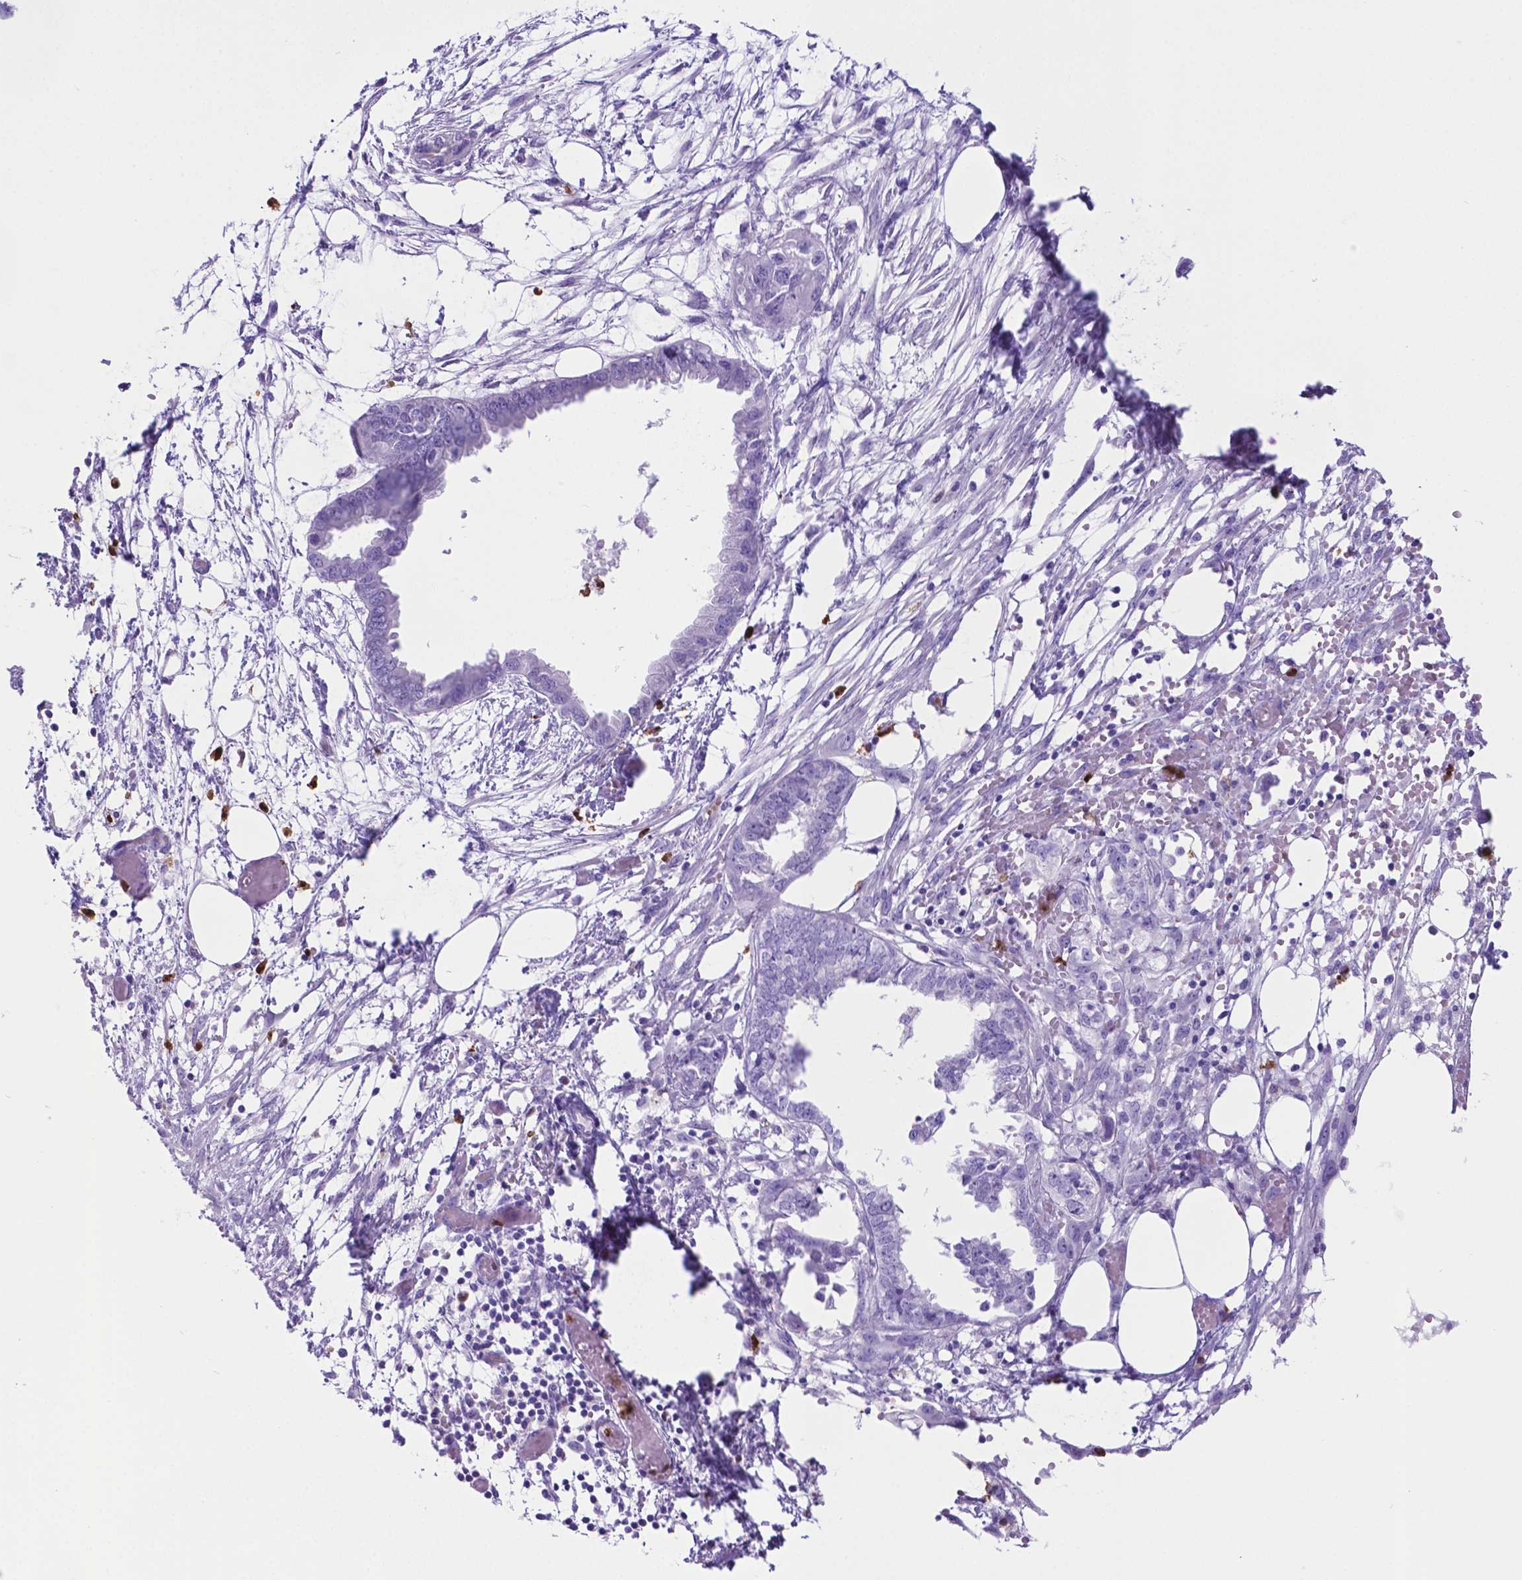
{"staining": {"intensity": "negative", "quantity": "none", "location": "none"}, "tissue": "endometrial cancer", "cell_type": "Tumor cells", "image_type": "cancer", "snomed": [{"axis": "morphology", "description": "Adenocarcinoma, NOS"}, {"axis": "morphology", "description": "Adenocarcinoma, metastatic, NOS"}, {"axis": "topography", "description": "Adipose tissue"}, {"axis": "topography", "description": "Endometrium"}], "caption": "Human adenocarcinoma (endometrial) stained for a protein using IHC reveals no positivity in tumor cells.", "gene": "LZTR1", "patient": {"sex": "female", "age": 67}}